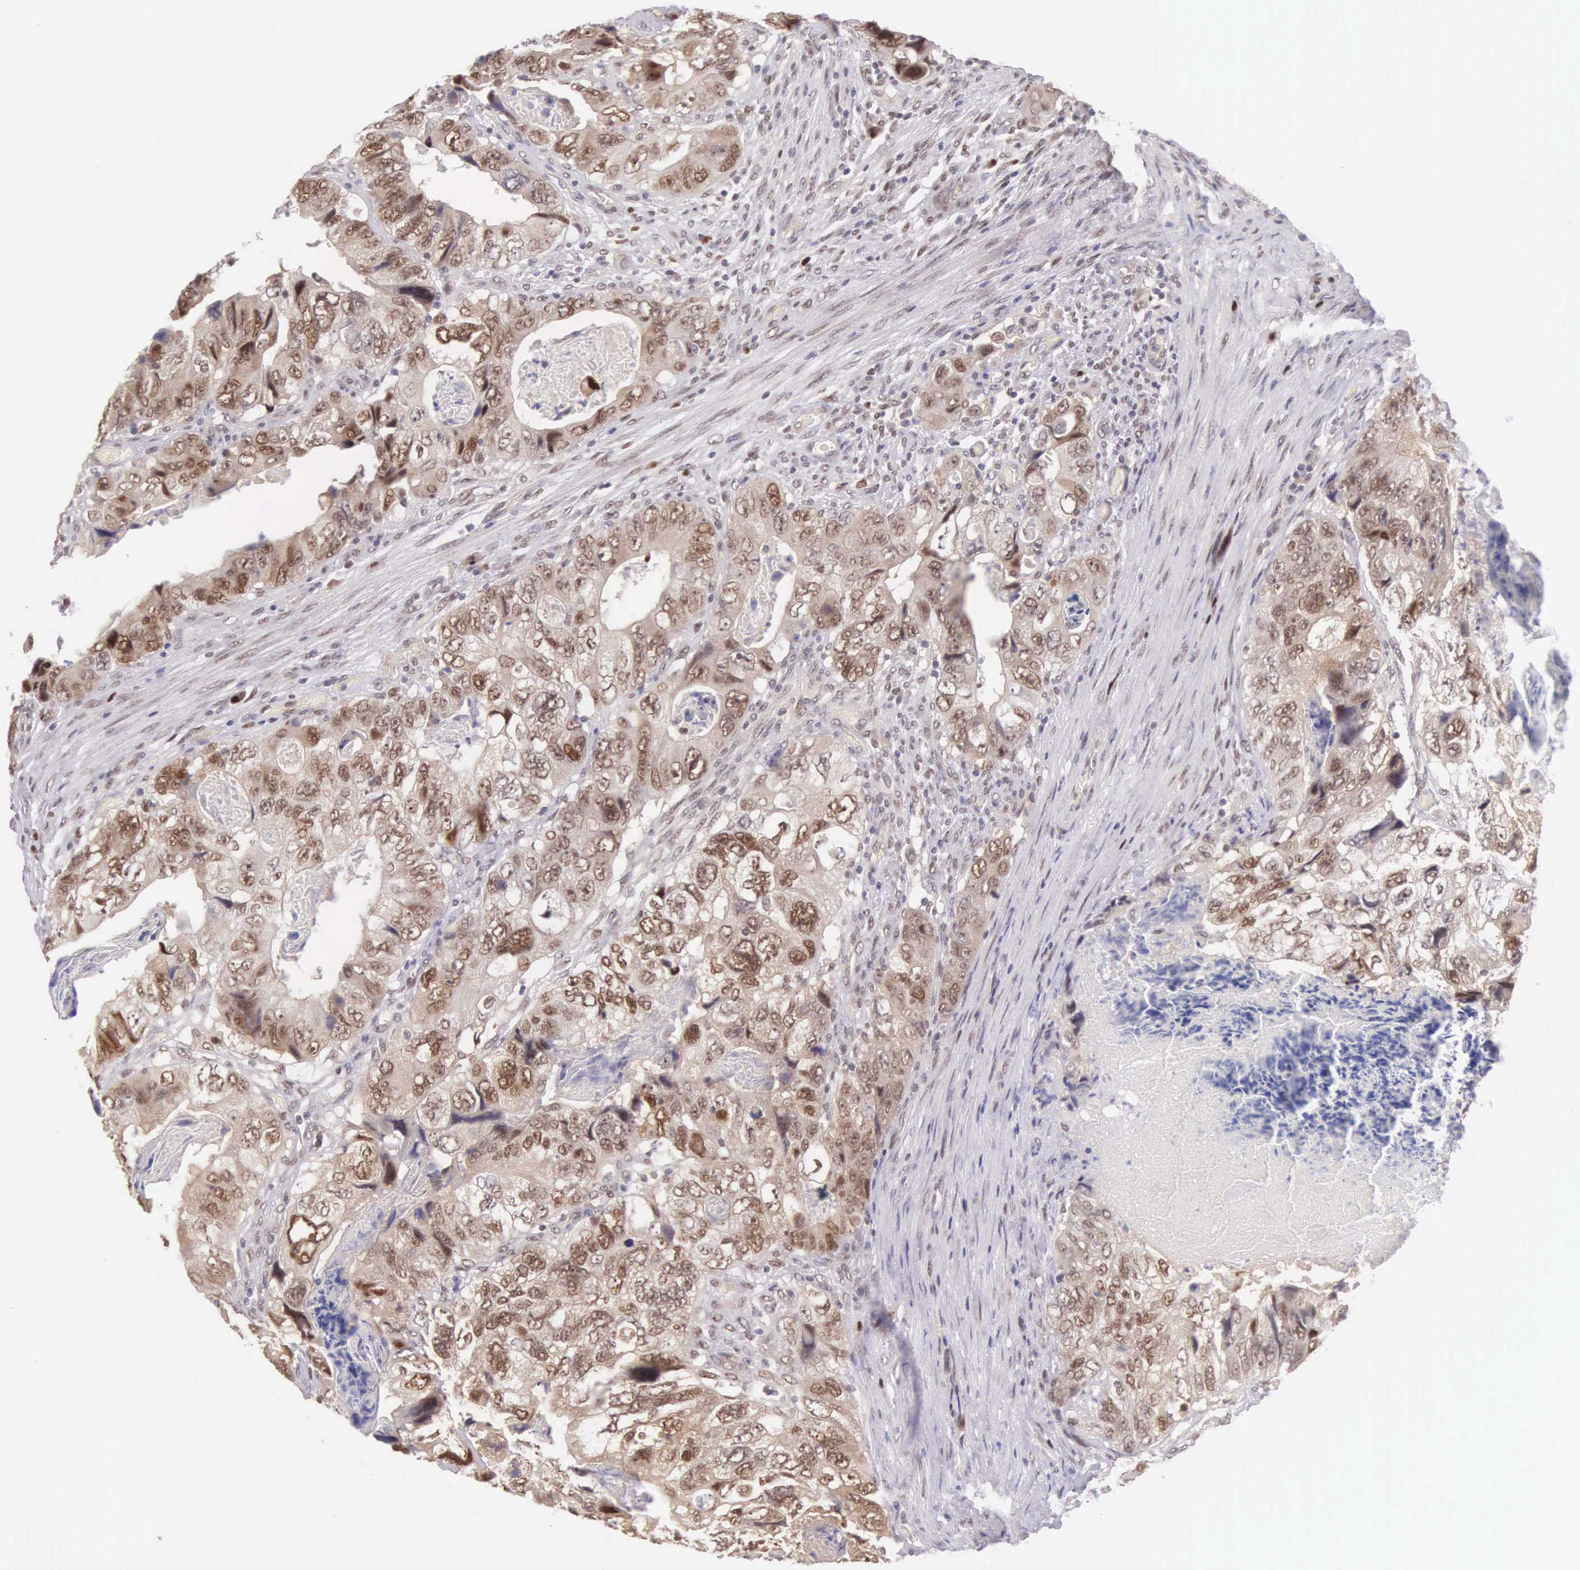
{"staining": {"intensity": "moderate", "quantity": ">75%", "location": "nuclear"}, "tissue": "colorectal cancer", "cell_type": "Tumor cells", "image_type": "cancer", "snomed": [{"axis": "morphology", "description": "Adenocarcinoma, NOS"}, {"axis": "topography", "description": "Rectum"}], "caption": "High-magnification brightfield microscopy of colorectal cancer stained with DAB (brown) and counterstained with hematoxylin (blue). tumor cells exhibit moderate nuclear expression is present in approximately>75% of cells.", "gene": "CCDC117", "patient": {"sex": "female", "age": 82}}